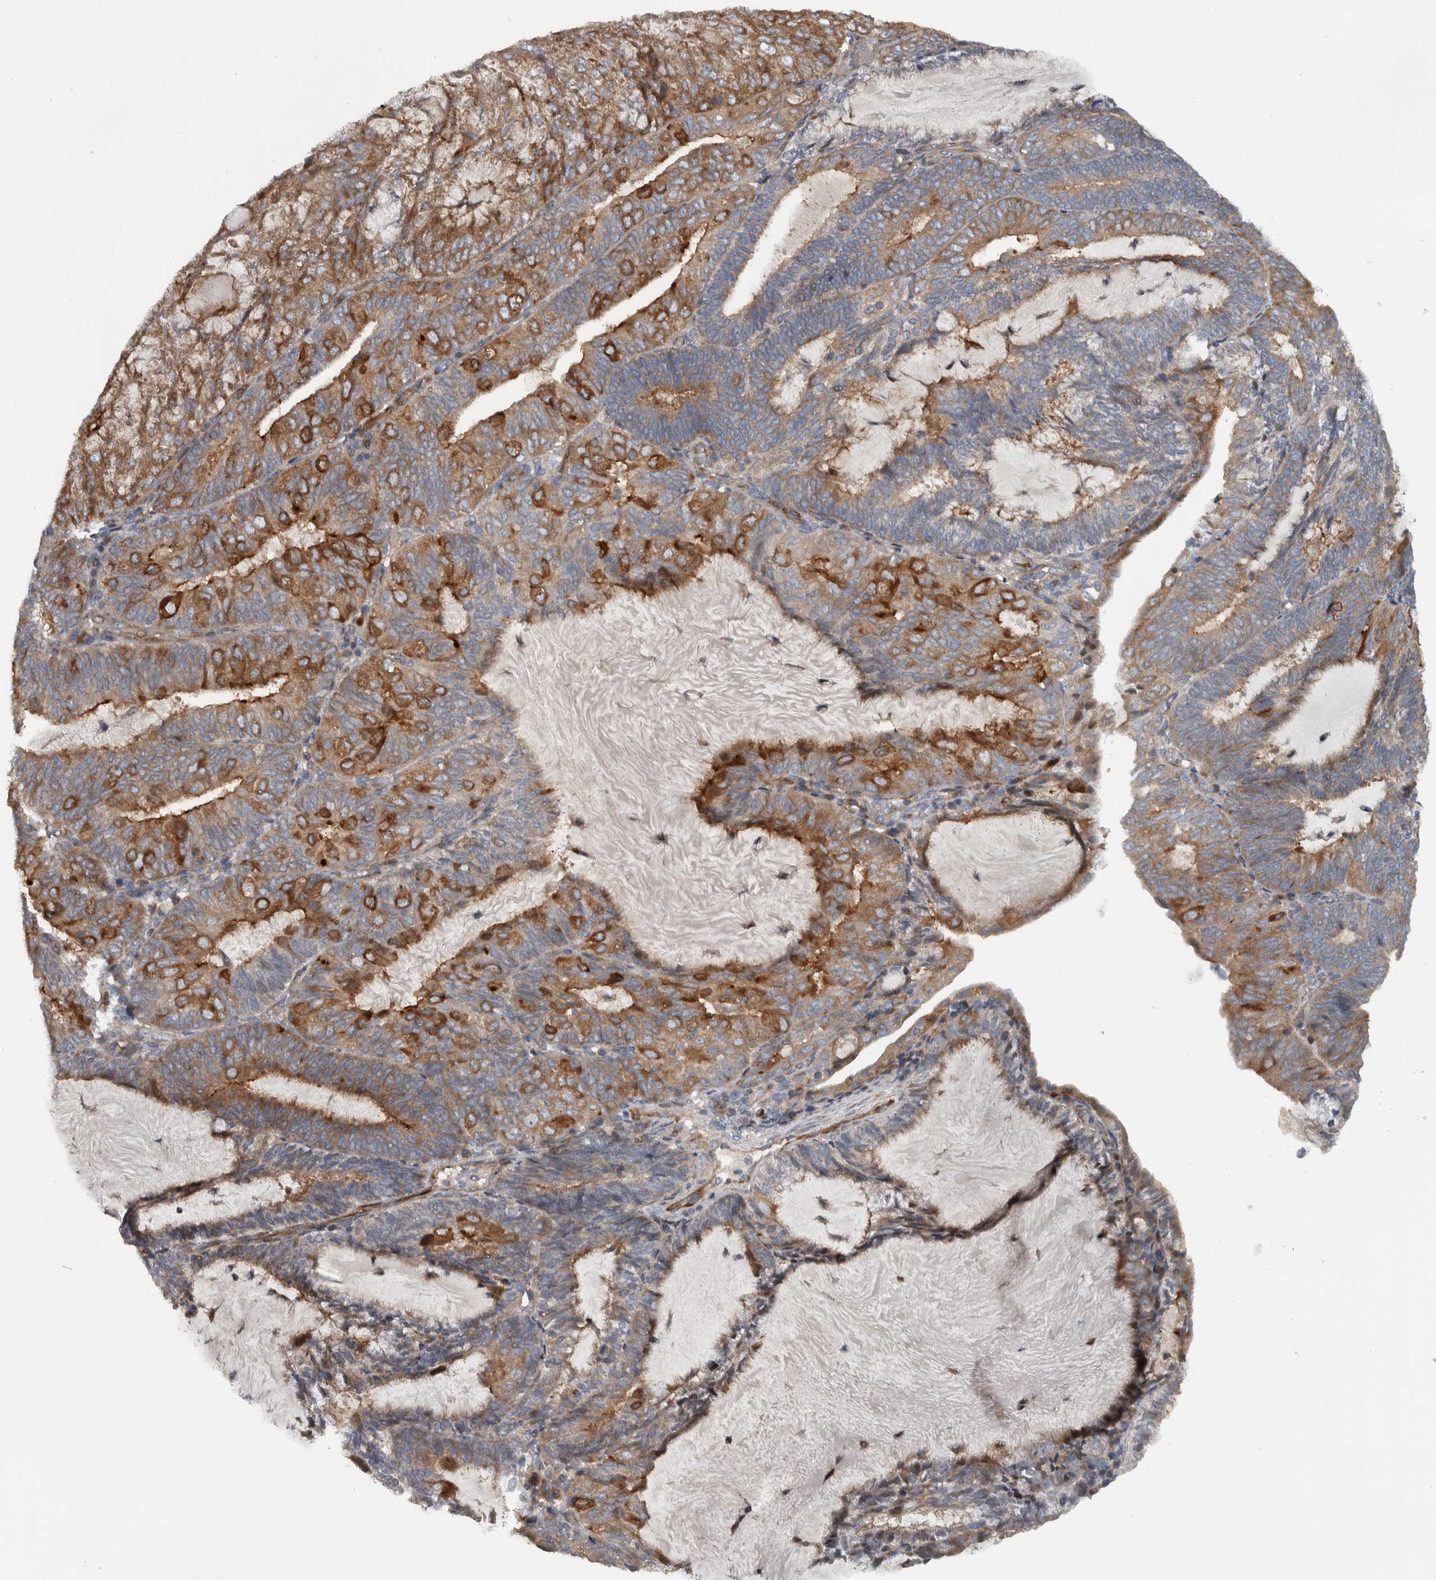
{"staining": {"intensity": "moderate", "quantity": "25%-75%", "location": "cytoplasmic/membranous"}, "tissue": "endometrial cancer", "cell_type": "Tumor cells", "image_type": "cancer", "snomed": [{"axis": "morphology", "description": "Adenocarcinoma, NOS"}, {"axis": "topography", "description": "Endometrium"}], "caption": "Endometrial cancer (adenocarcinoma) tissue demonstrates moderate cytoplasmic/membranous expression in about 25%-75% of tumor cells, visualized by immunohistochemistry.", "gene": "BAIAP2L1", "patient": {"sex": "female", "age": 81}}